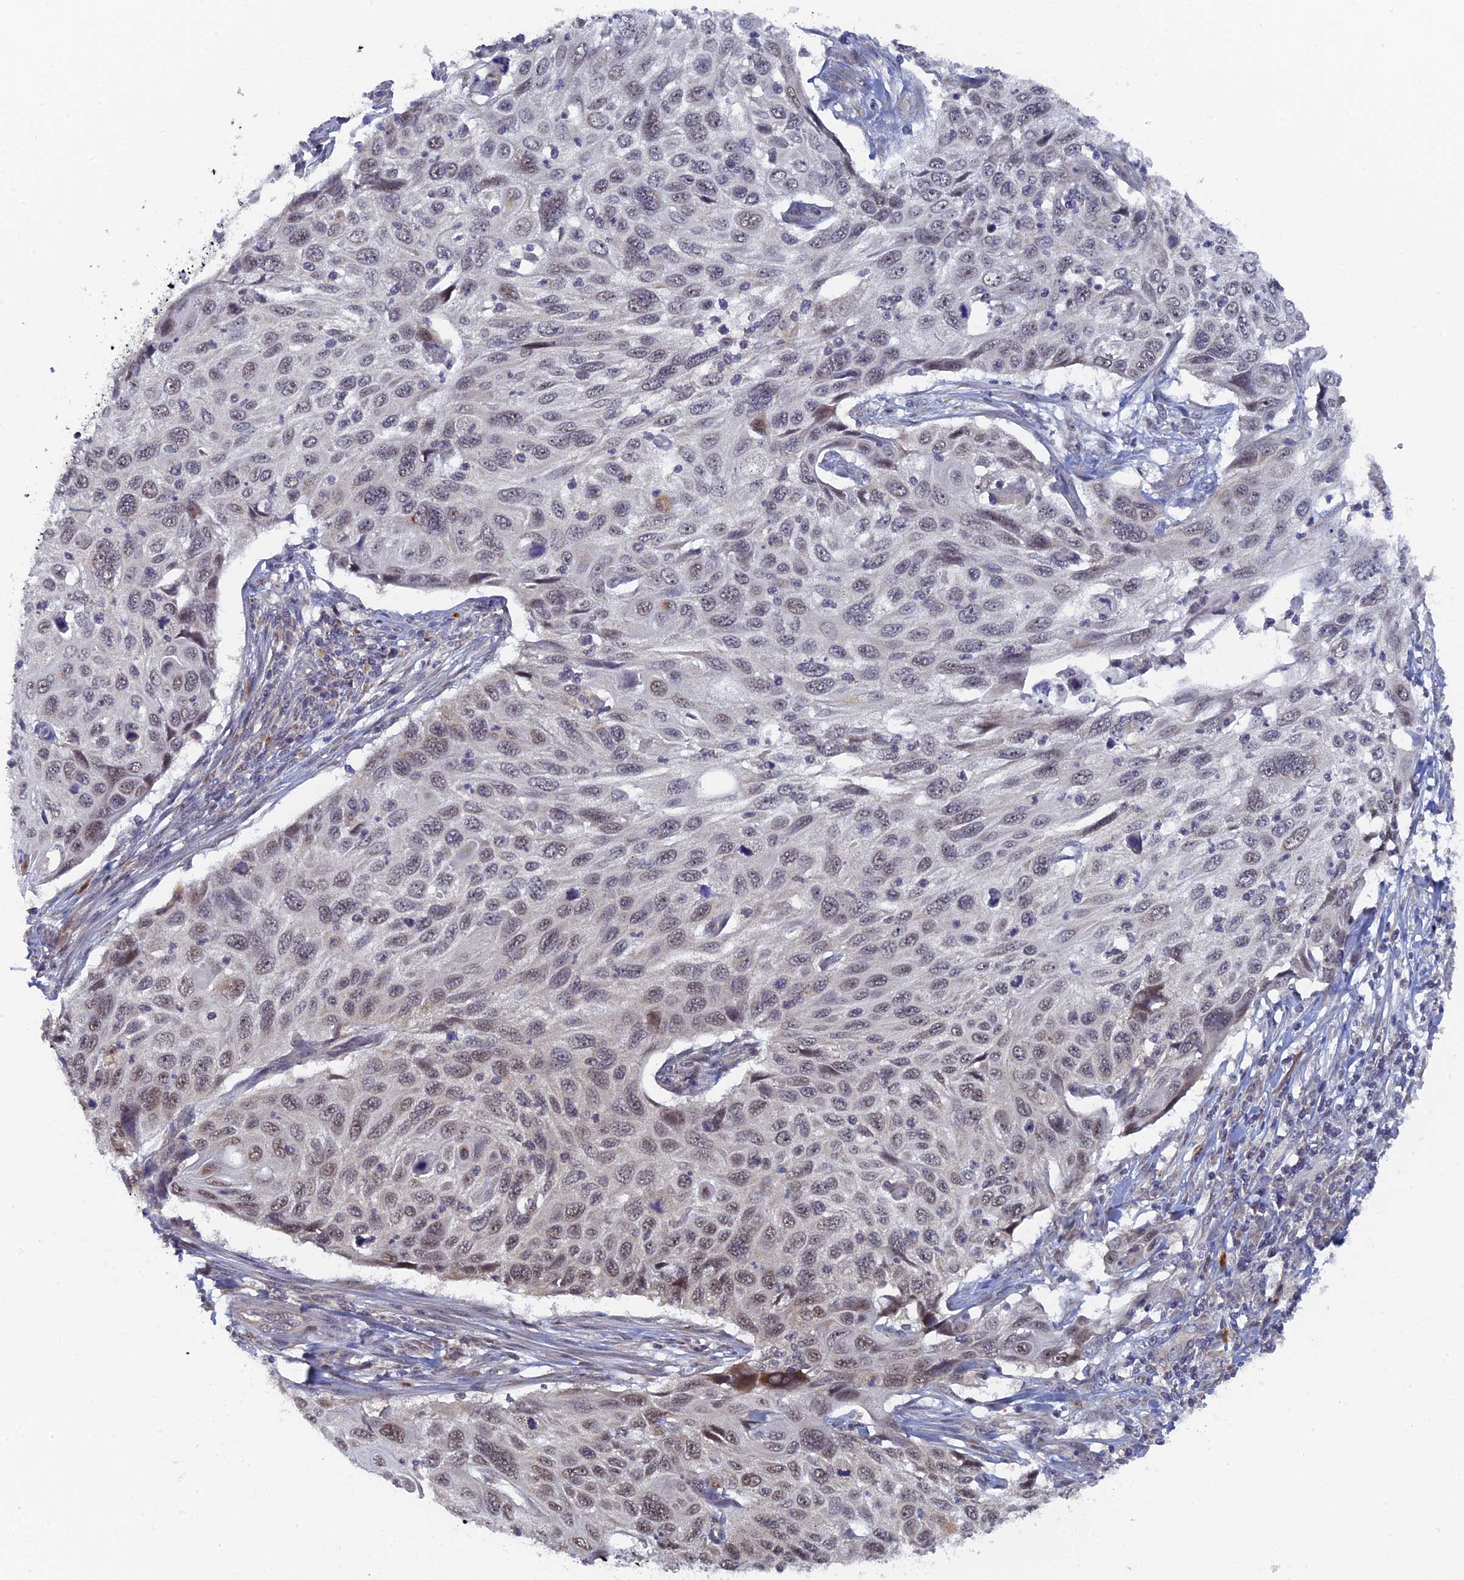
{"staining": {"intensity": "weak", "quantity": "25%-75%", "location": "nuclear"}, "tissue": "cervical cancer", "cell_type": "Tumor cells", "image_type": "cancer", "snomed": [{"axis": "morphology", "description": "Squamous cell carcinoma, NOS"}, {"axis": "topography", "description": "Cervix"}], "caption": "IHC photomicrograph of neoplastic tissue: cervical cancer (squamous cell carcinoma) stained using immunohistochemistry reveals low levels of weak protein expression localized specifically in the nuclear of tumor cells, appearing as a nuclear brown color.", "gene": "MIGA2", "patient": {"sex": "female", "age": 70}}